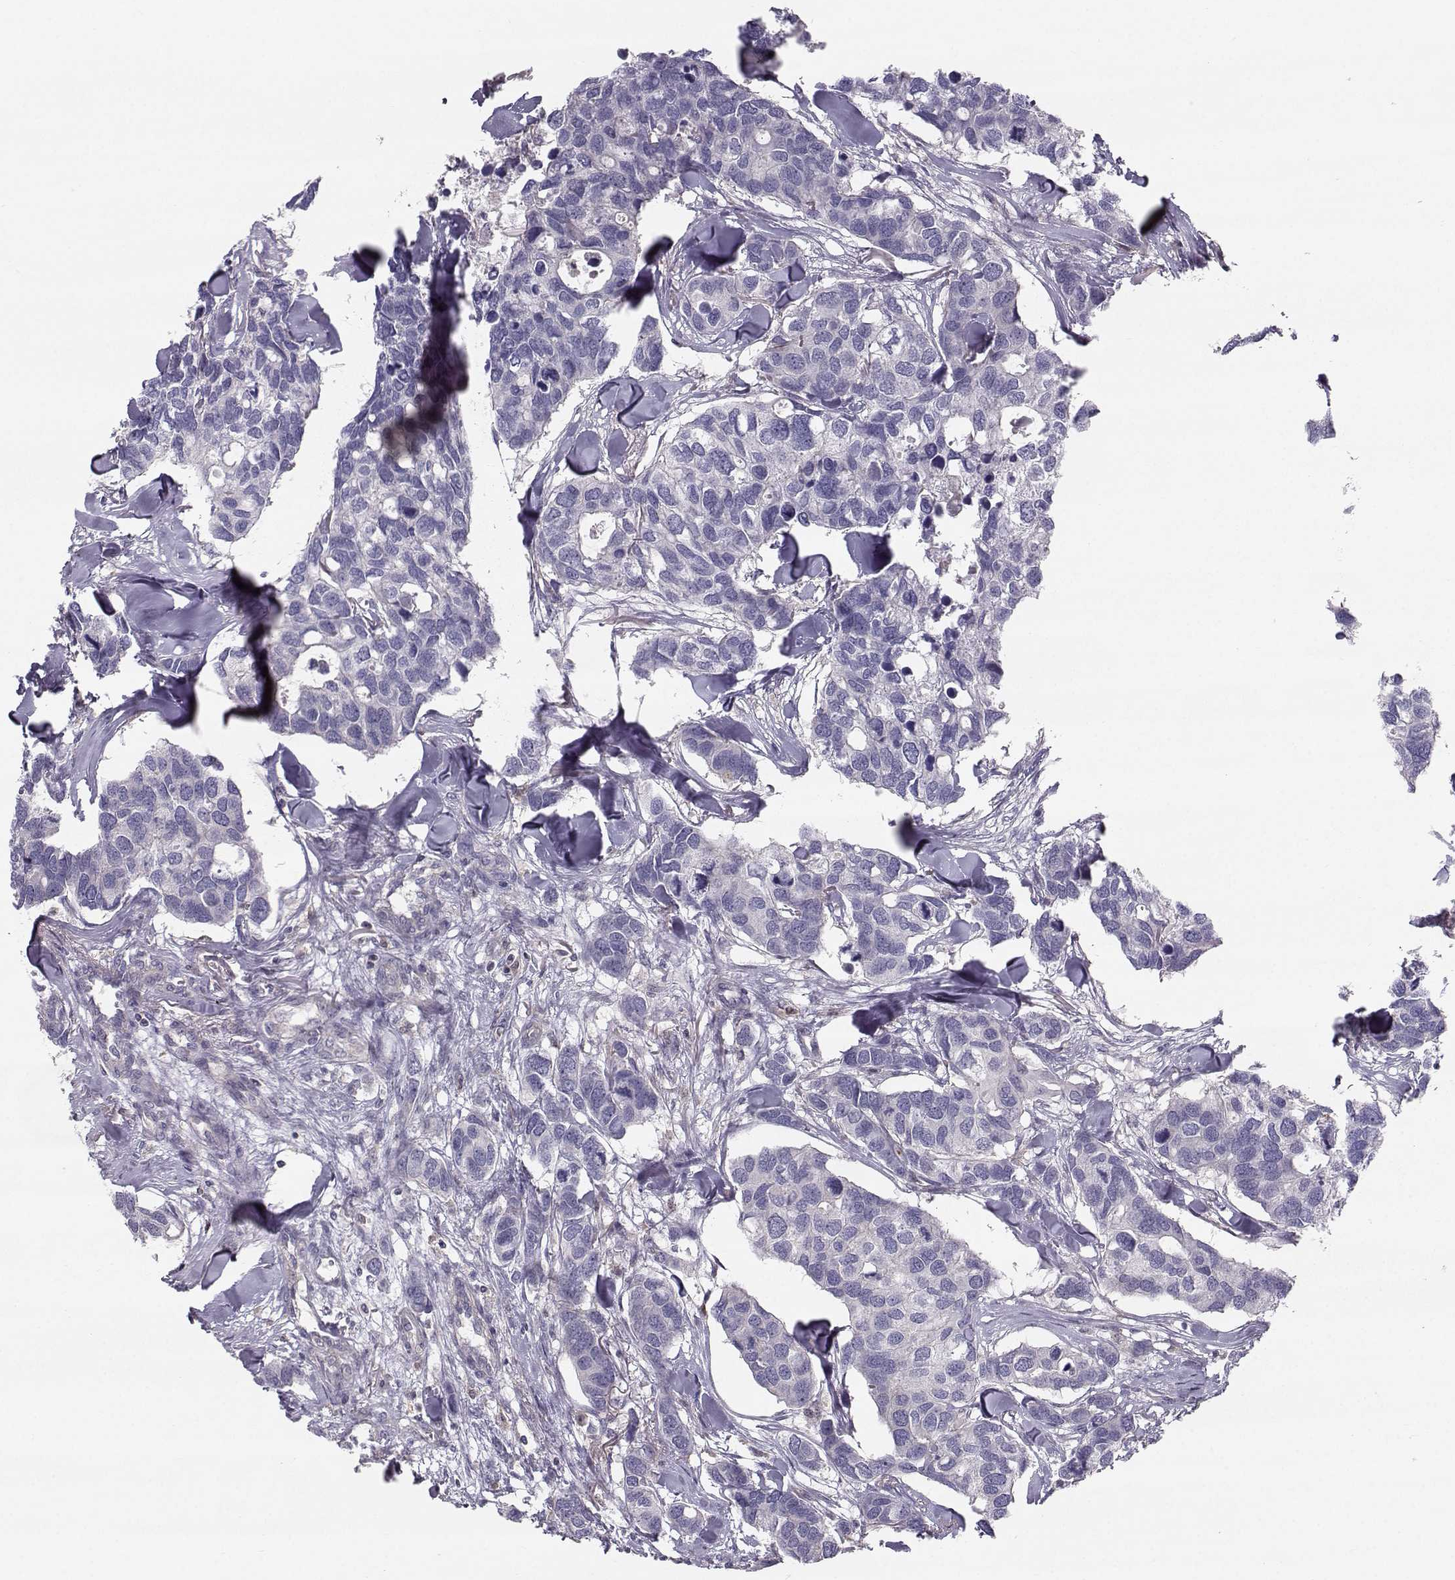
{"staining": {"intensity": "negative", "quantity": "none", "location": "none"}, "tissue": "breast cancer", "cell_type": "Tumor cells", "image_type": "cancer", "snomed": [{"axis": "morphology", "description": "Duct carcinoma"}, {"axis": "topography", "description": "Breast"}], "caption": "Tumor cells are negative for brown protein staining in breast cancer (intraductal carcinoma).", "gene": "ASB16", "patient": {"sex": "female", "age": 83}}